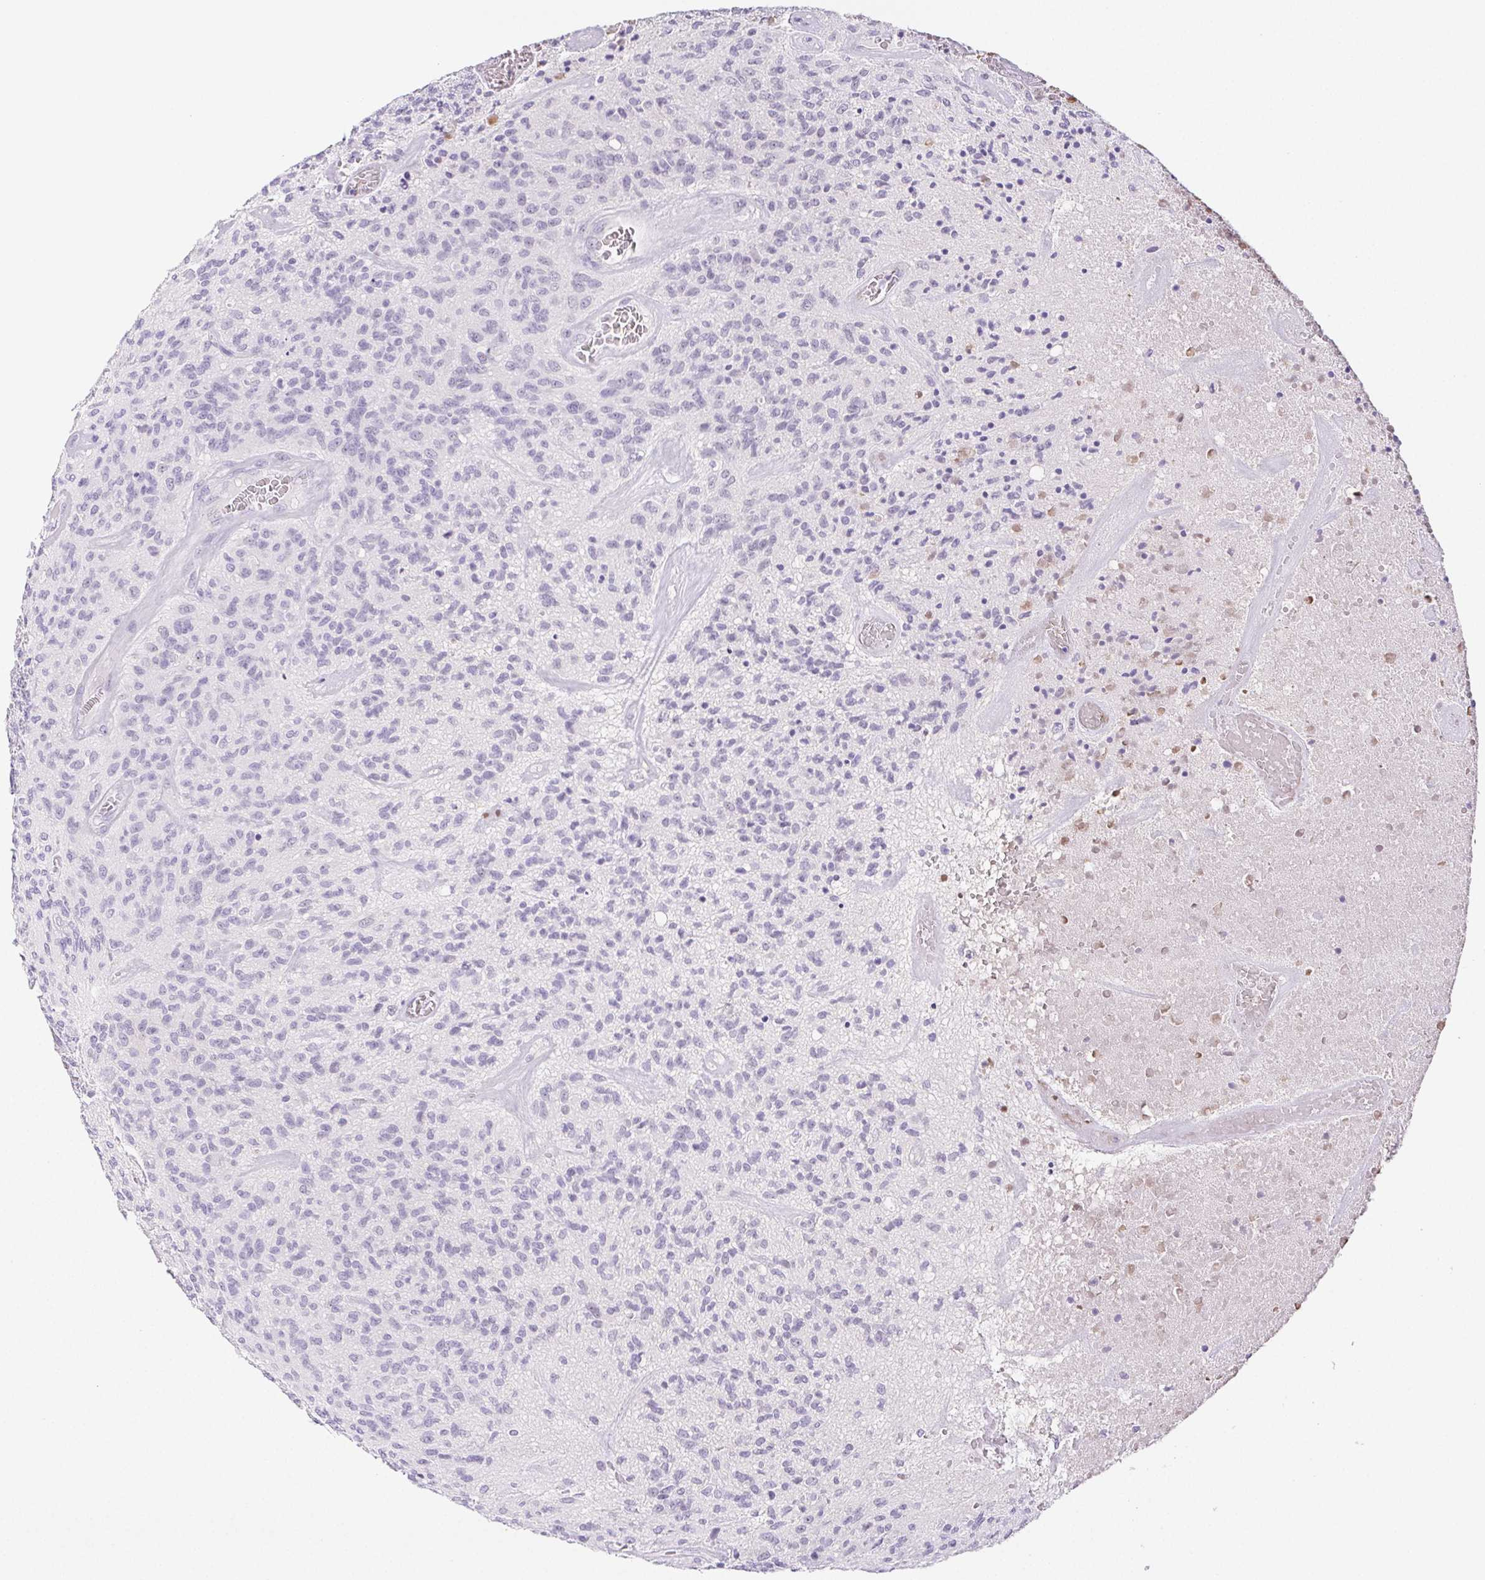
{"staining": {"intensity": "negative", "quantity": "none", "location": "none"}, "tissue": "glioma", "cell_type": "Tumor cells", "image_type": "cancer", "snomed": [{"axis": "morphology", "description": "Glioma, malignant, High grade"}, {"axis": "topography", "description": "Brain"}], "caption": "Tumor cells are negative for brown protein staining in malignant glioma (high-grade).", "gene": "ST8SIA3", "patient": {"sex": "male", "age": 76}}